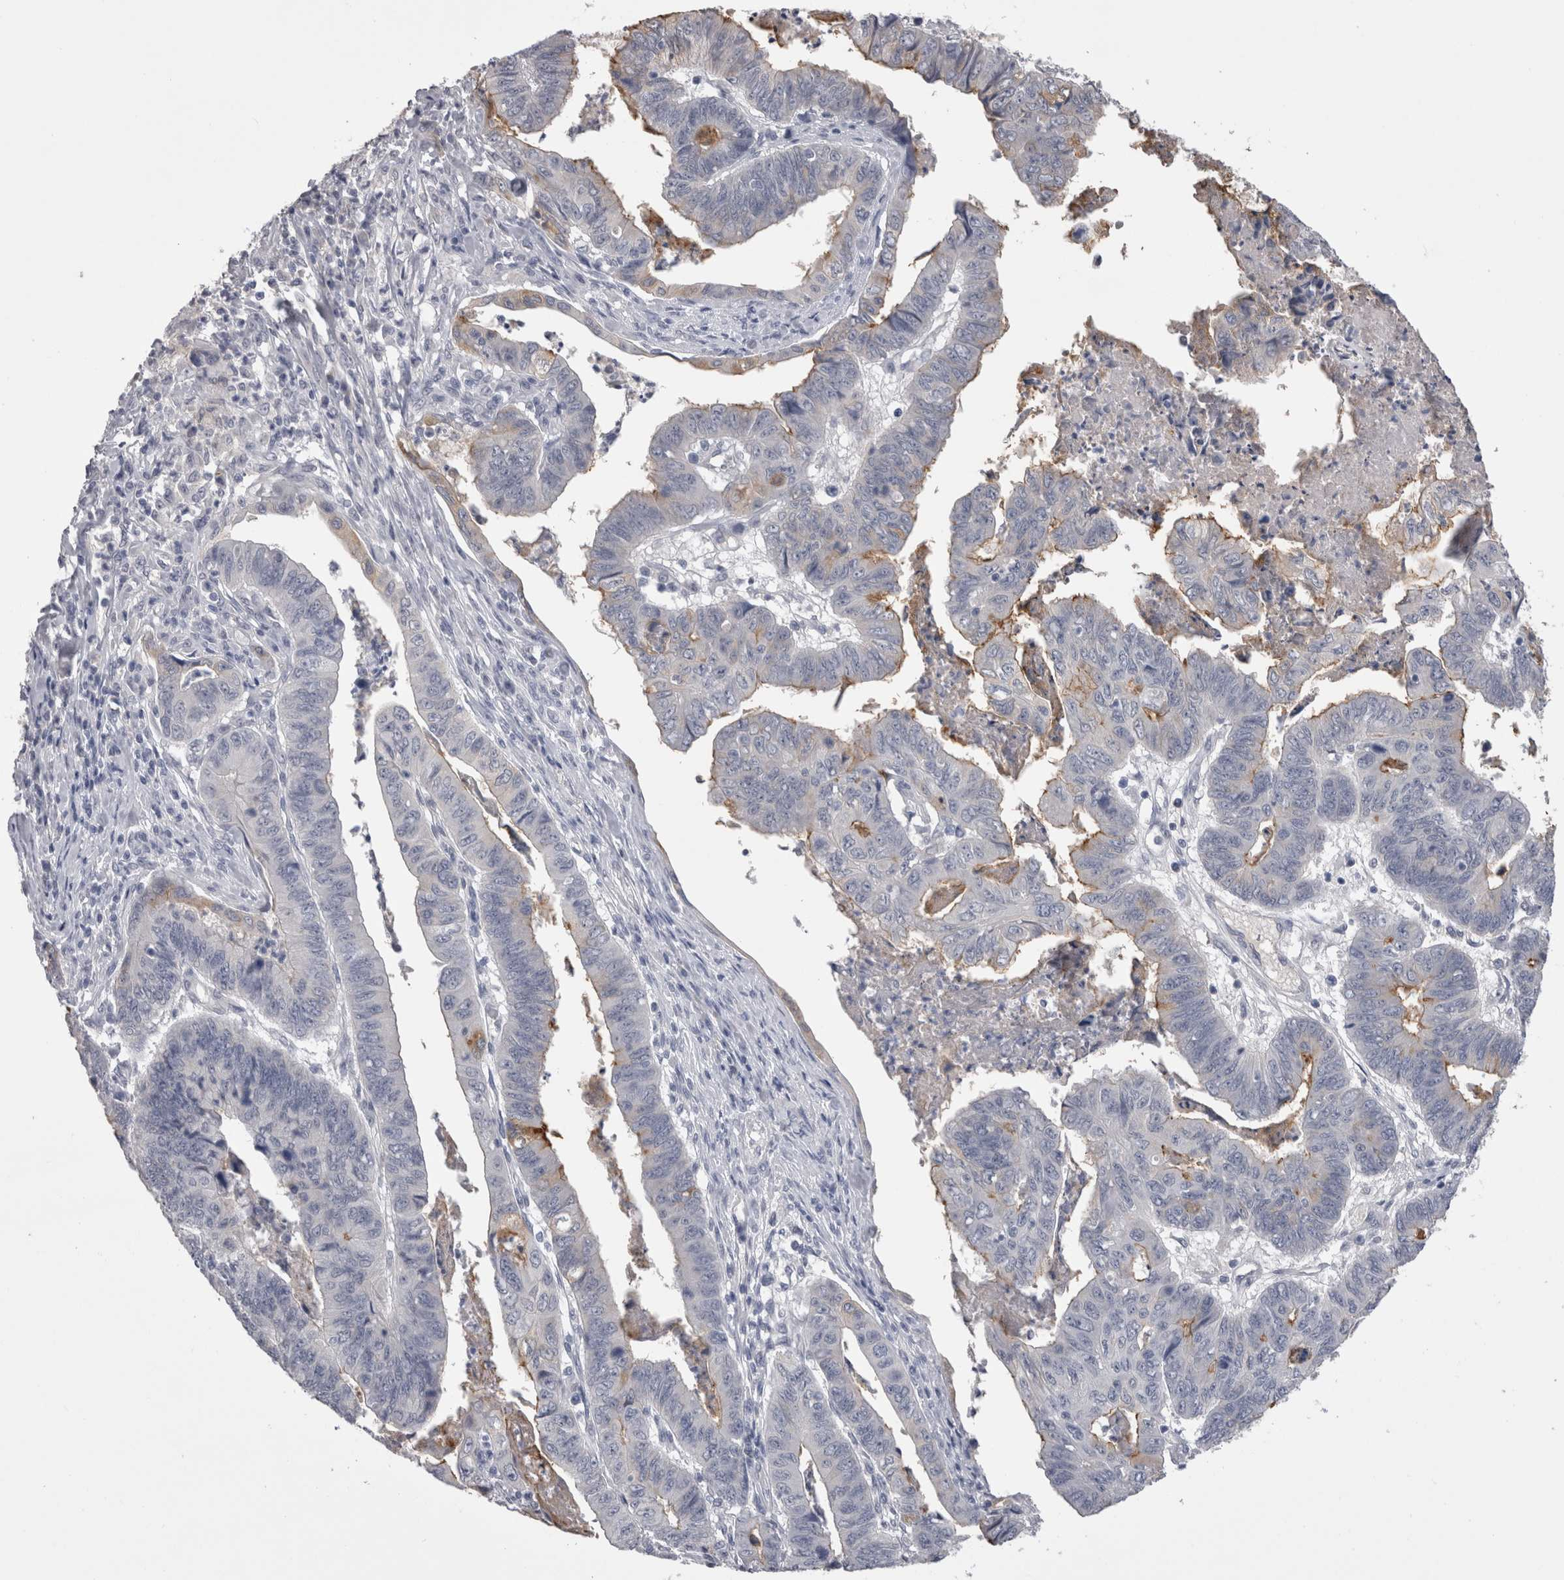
{"staining": {"intensity": "weak", "quantity": "<25%", "location": "cytoplasmic/membranous"}, "tissue": "stomach cancer", "cell_type": "Tumor cells", "image_type": "cancer", "snomed": [{"axis": "morphology", "description": "Adenocarcinoma, NOS"}, {"axis": "topography", "description": "Stomach, lower"}], "caption": "This is a photomicrograph of immunohistochemistry staining of stomach cancer (adenocarcinoma), which shows no positivity in tumor cells. (DAB (3,3'-diaminobenzidine) immunohistochemistry, high magnification).", "gene": "CDHR5", "patient": {"sex": "male", "age": 77}}